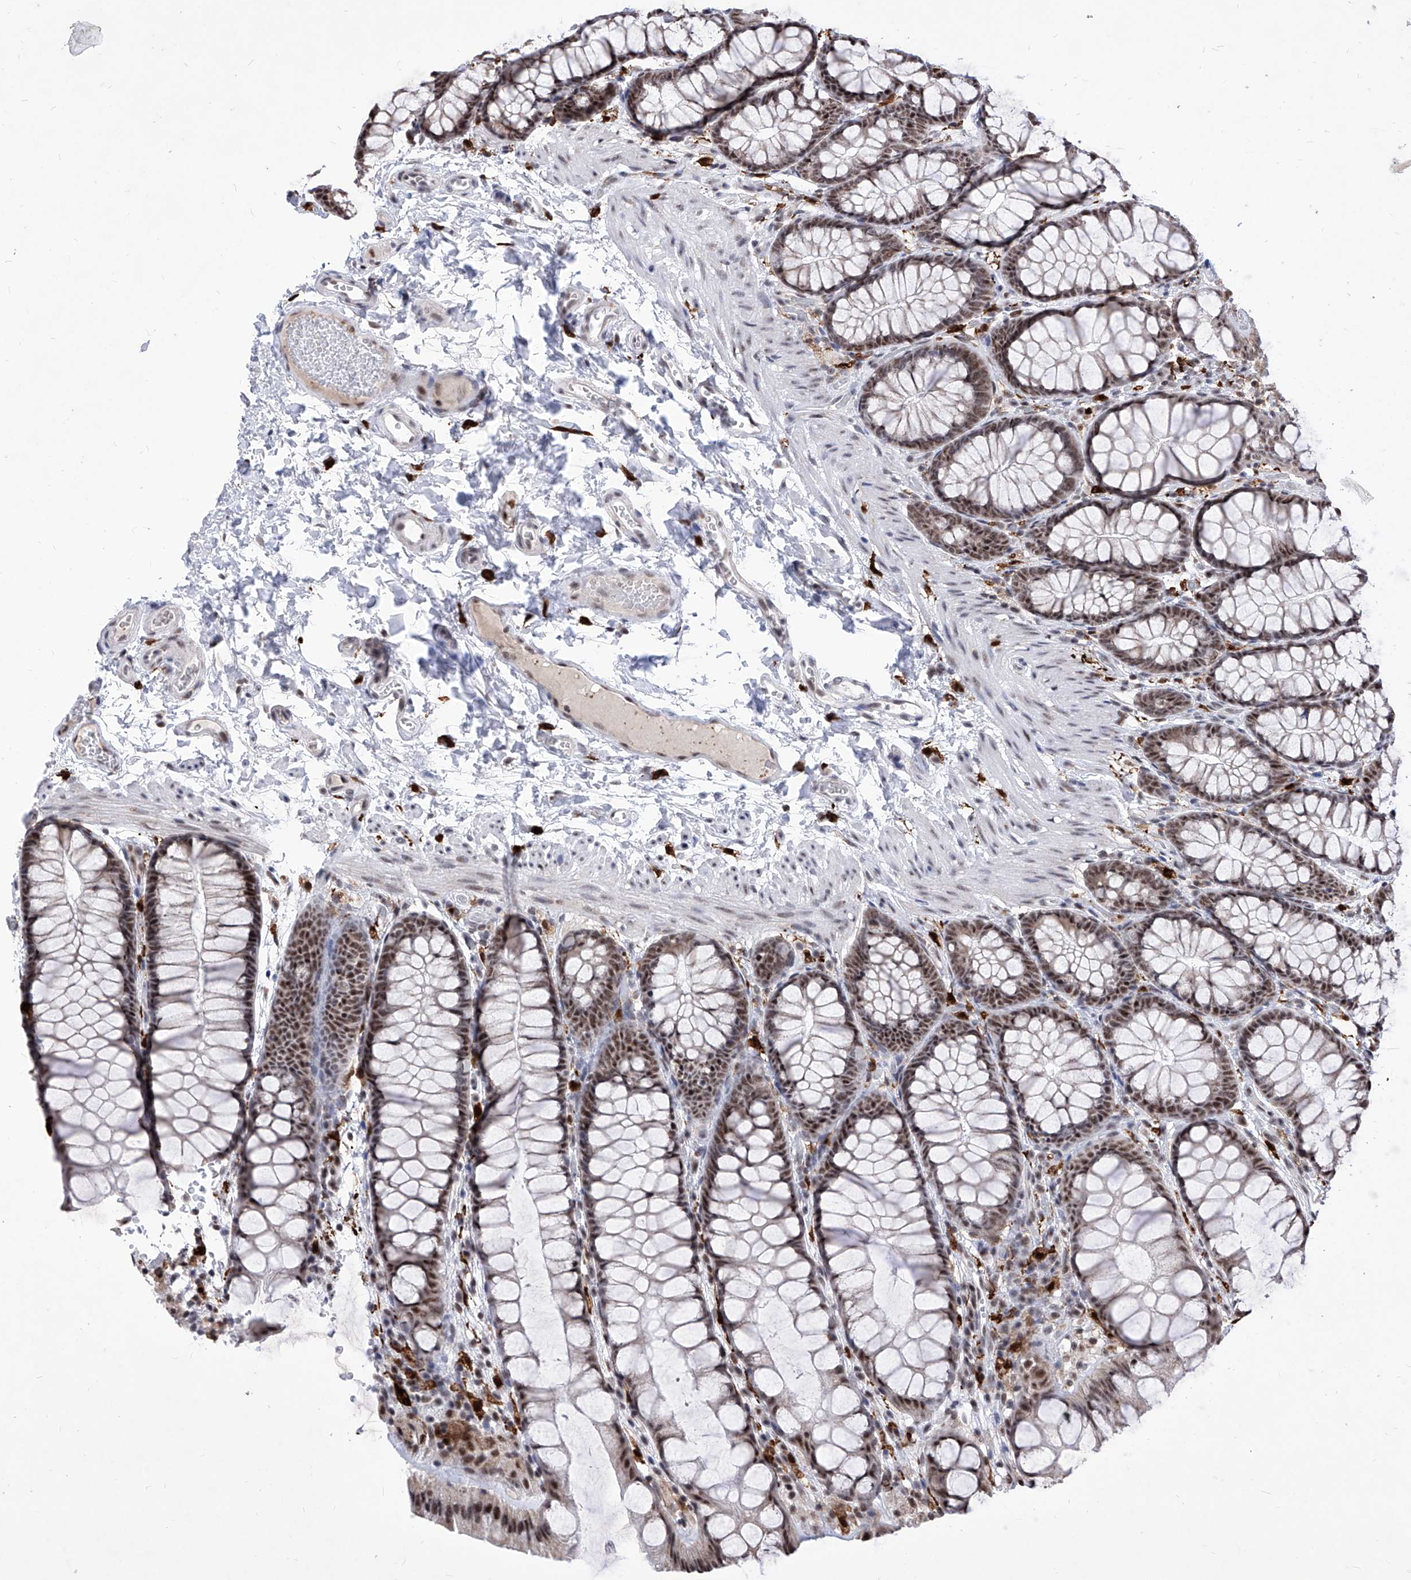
{"staining": {"intensity": "moderate", "quantity": ">75%", "location": "cytoplasmic/membranous"}, "tissue": "colon", "cell_type": "Endothelial cells", "image_type": "normal", "snomed": [{"axis": "morphology", "description": "Normal tissue, NOS"}, {"axis": "topography", "description": "Colon"}], "caption": "Unremarkable colon was stained to show a protein in brown. There is medium levels of moderate cytoplasmic/membranous expression in approximately >75% of endothelial cells. (DAB (3,3'-diaminobenzidine) IHC, brown staining for protein, blue staining for nuclei).", "gene": "PHF5A", "patient": {"sex": "male", "age": 47}}